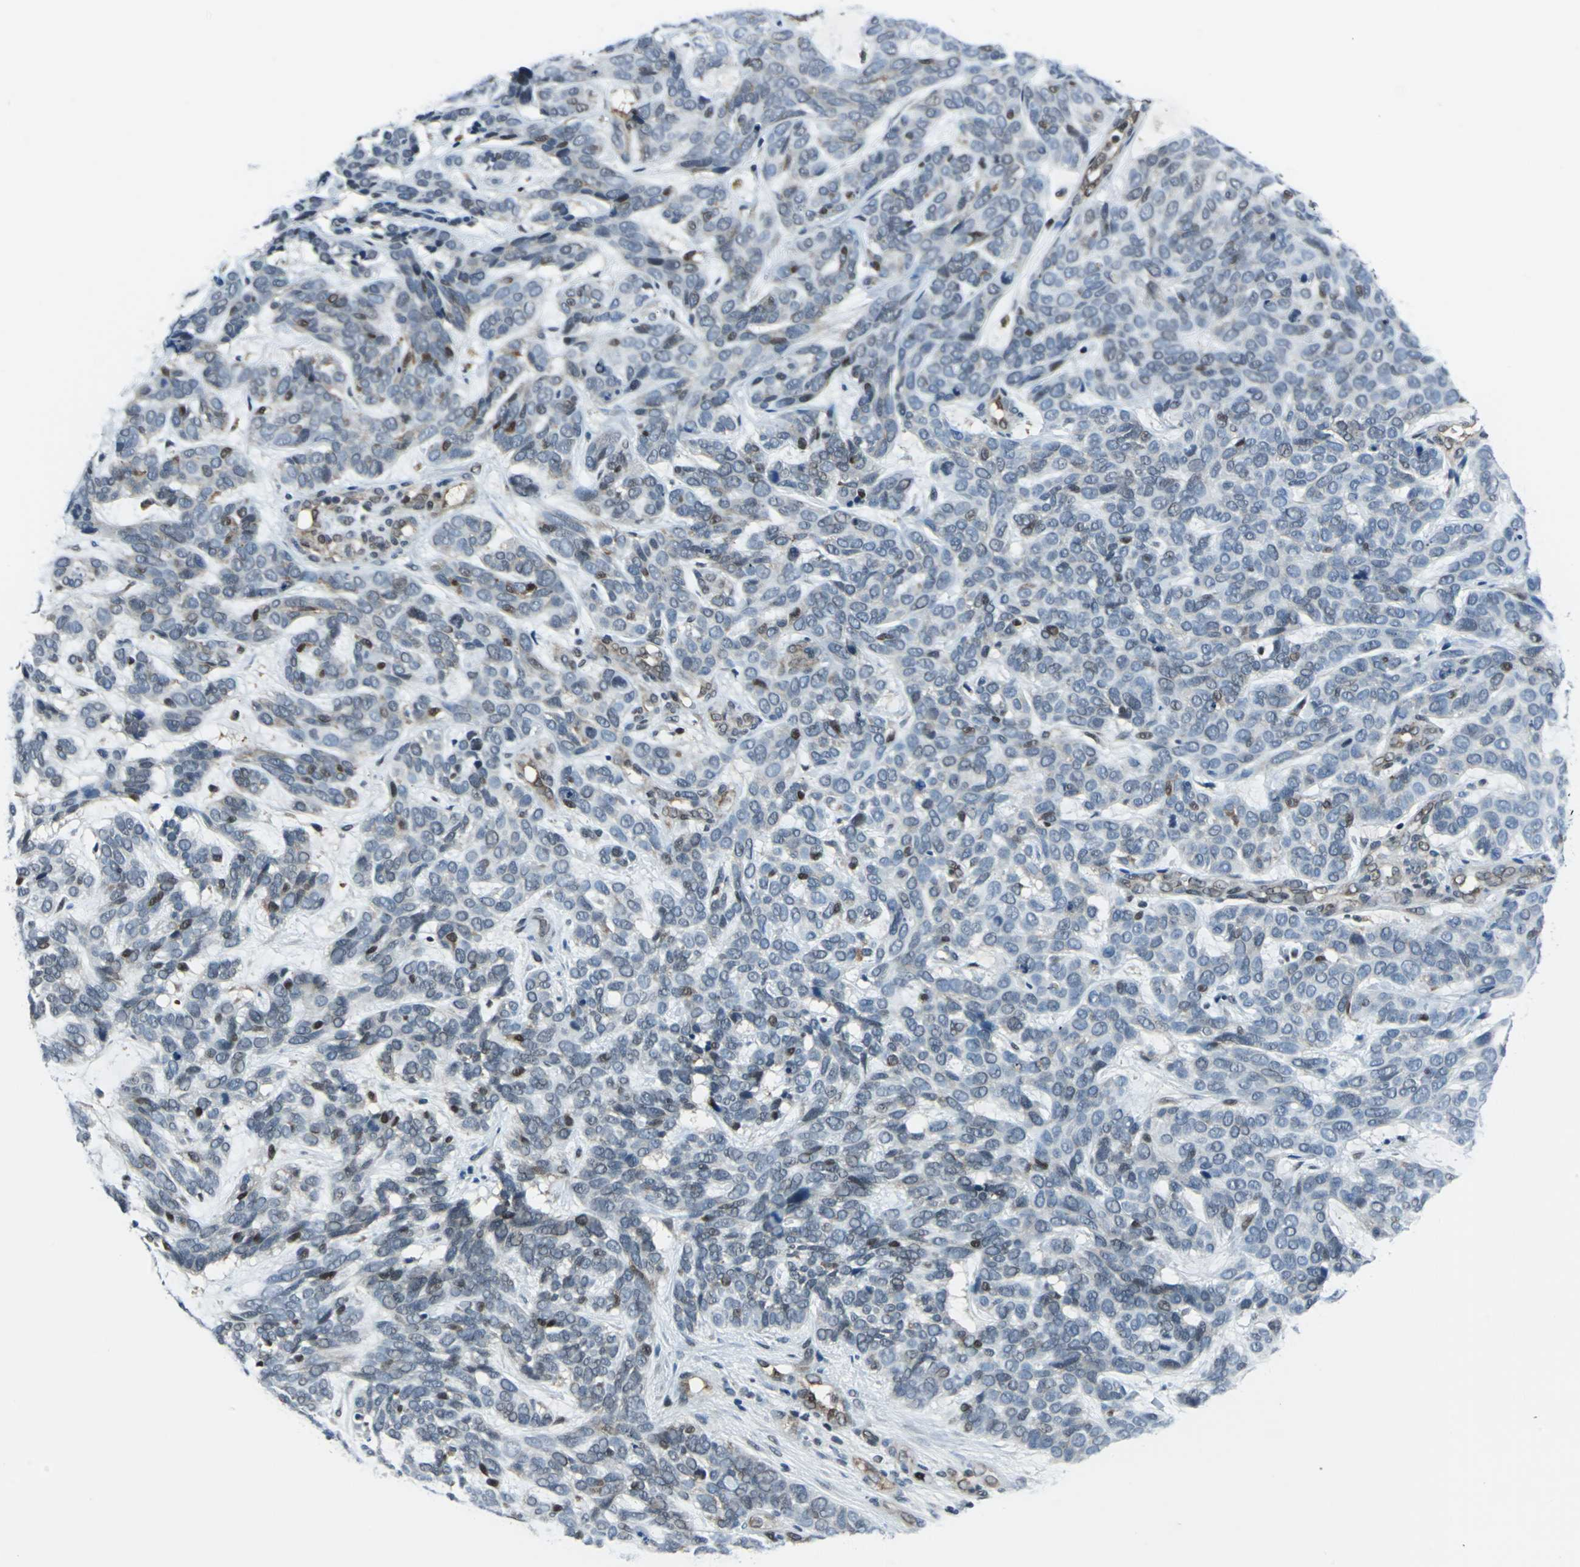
{"staining": {"intensity": "weak", "quantity": "<25%", "location": "cytoplasmic/membranous,nuclear"}, "tissue": "skin cancer", "cell_type": "Tumor cells", "image_type": "cancer", "snomed": [{"axis": "morphology", "description": "Basal cell carcinoma"}, {"axis": "topography", "description": "Skin"}], "caption": "This histopathology image is of skin cancer (basal cell carcinoma) stained with IHC to label a protein in brown with the nuclei are counter-stained blue. There is no staining in tumor cells.", "gene": "POLR3K", "patient": {"sex": "male", "age": 87}}